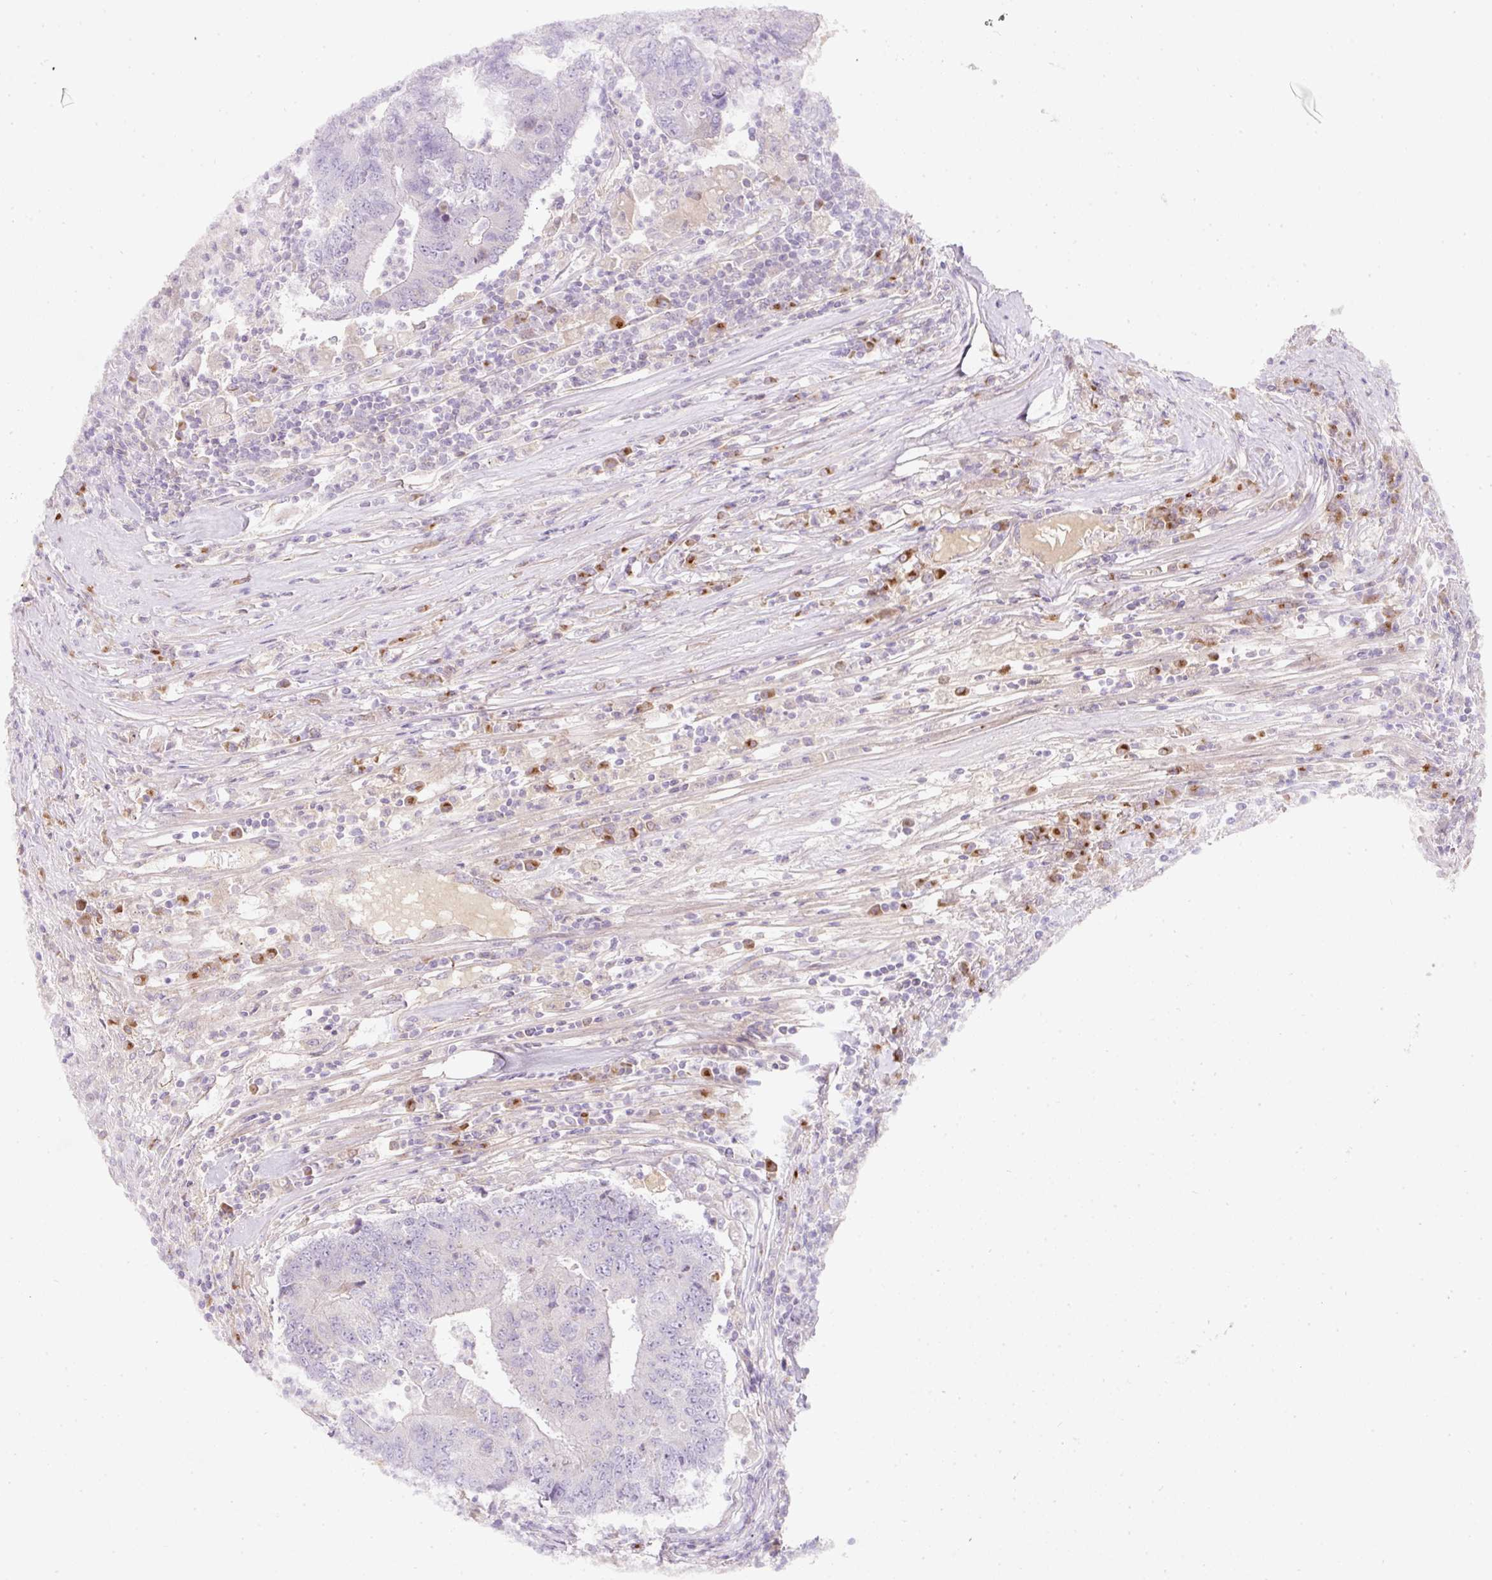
{"staining": {"intensity": "negative", "quantity": "none", "location": "none"}, "tissue": "colorectal cancer", "cell_type": "Tumor cells", "image_type": "cancer", "snomed": [{"axis": "morphology", "description": "Adenocarcinoma, NOS"}, {"axis": "topography", "description": "Colon"}], "caption": "Photomicrograph shows no significant protein expression in tumor cells of colorectal cancer.", "gene": "NBPF11", "patient": {"sex": "female", "age": 48}}